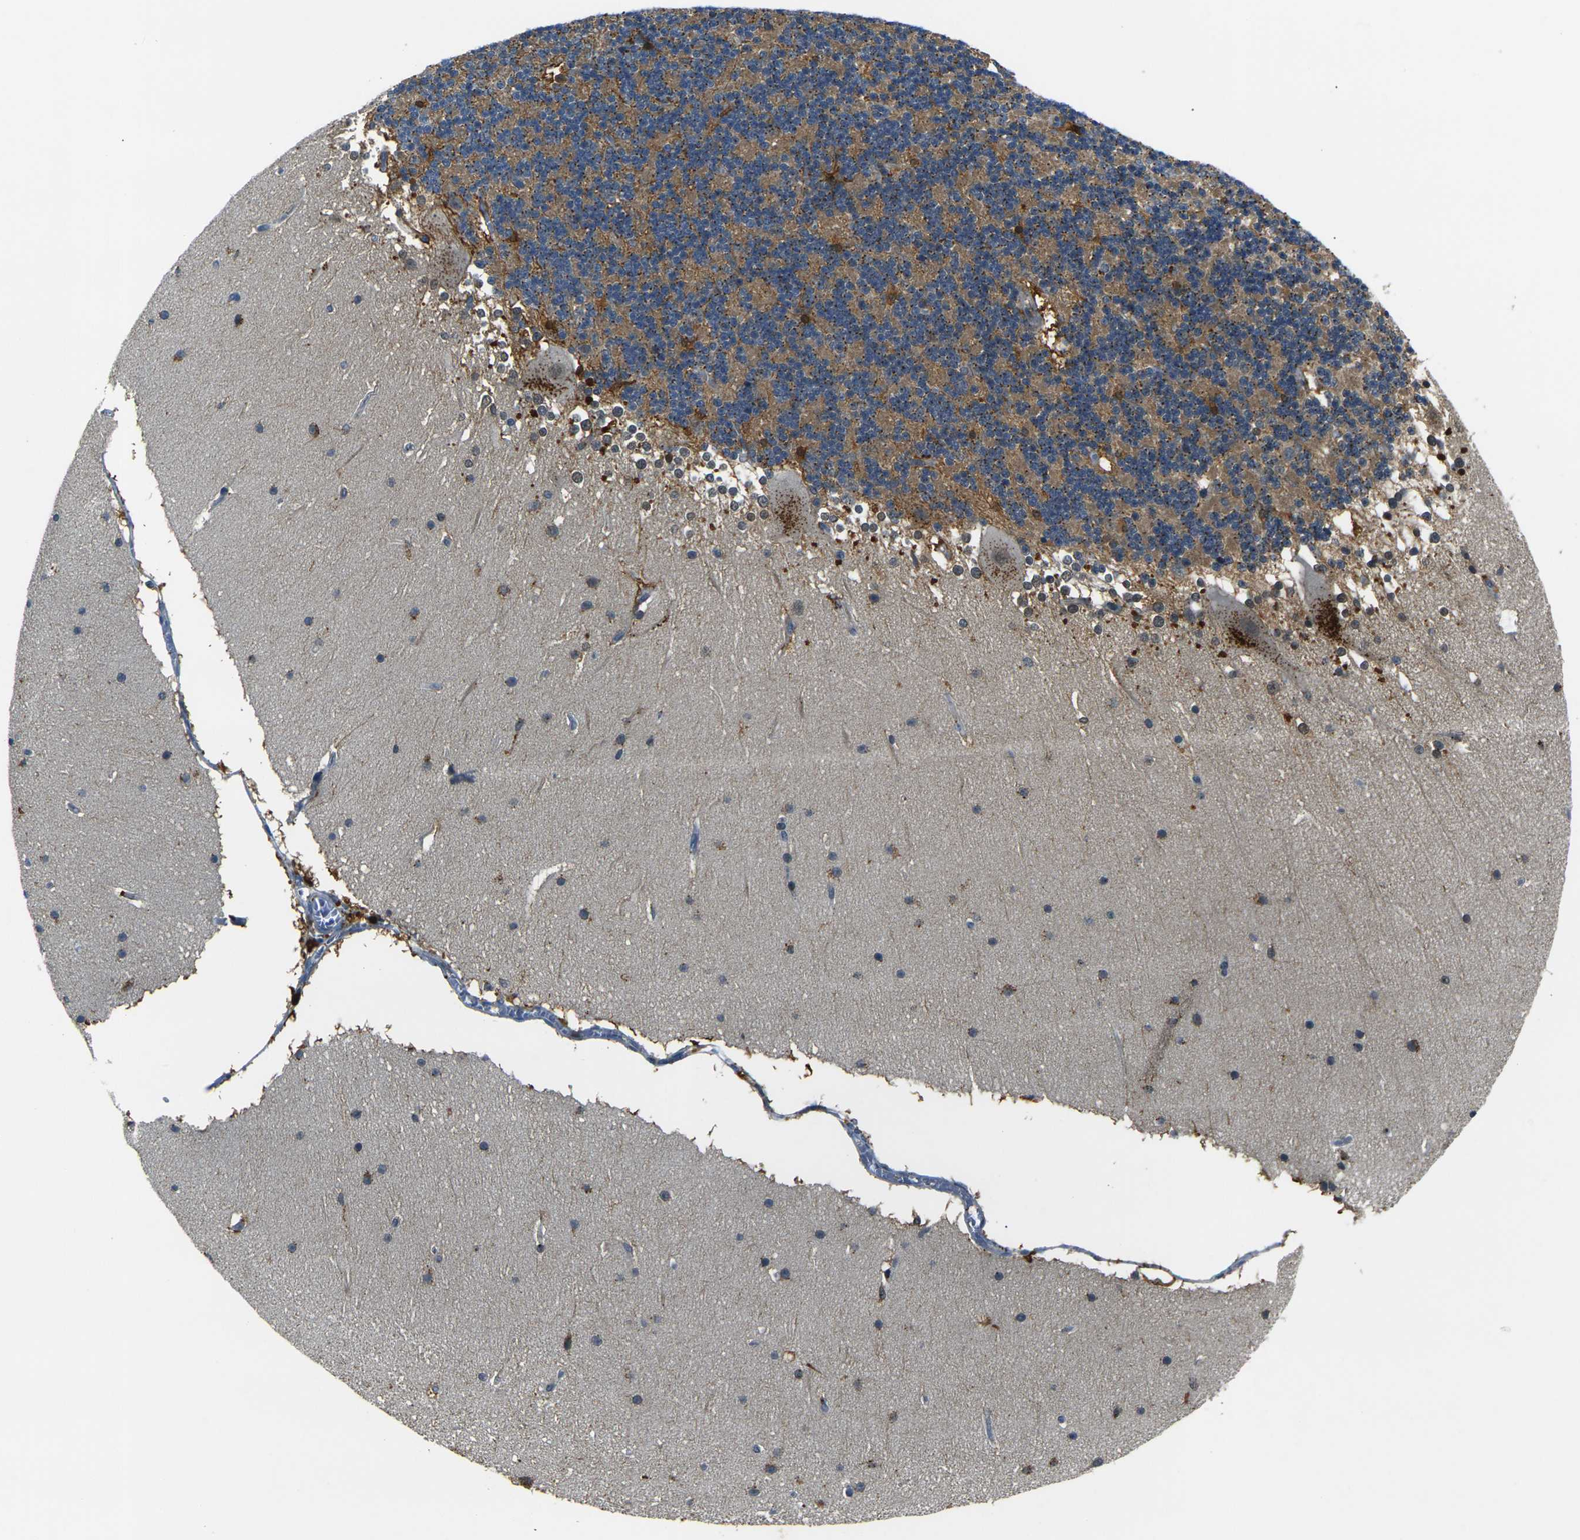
{"staining": {"intensity": "moderate", "quantity": ">75%", "location": "cytoplasmic/membranous"}, "tissue": "cerebellum", "cell_type": "Cells in granular layer", "image_type": "normal", "snomed": [{"axis": "morphology", "description": "Normal tissue, NOS"}, {"axis": "topography", "description": "Cerebellum"}], "caption": "Protein staining reveals moderate cytoplasmic/membranous expression in about >75% of cells in granular layer in unremarkable cerebellum. Using DAB (brown) and hematoxylin (blue) stains, captured at high magnification using brightfield microscopy.", "gene": "PIGL", "patient": {"sex": "female", "age": 19}}